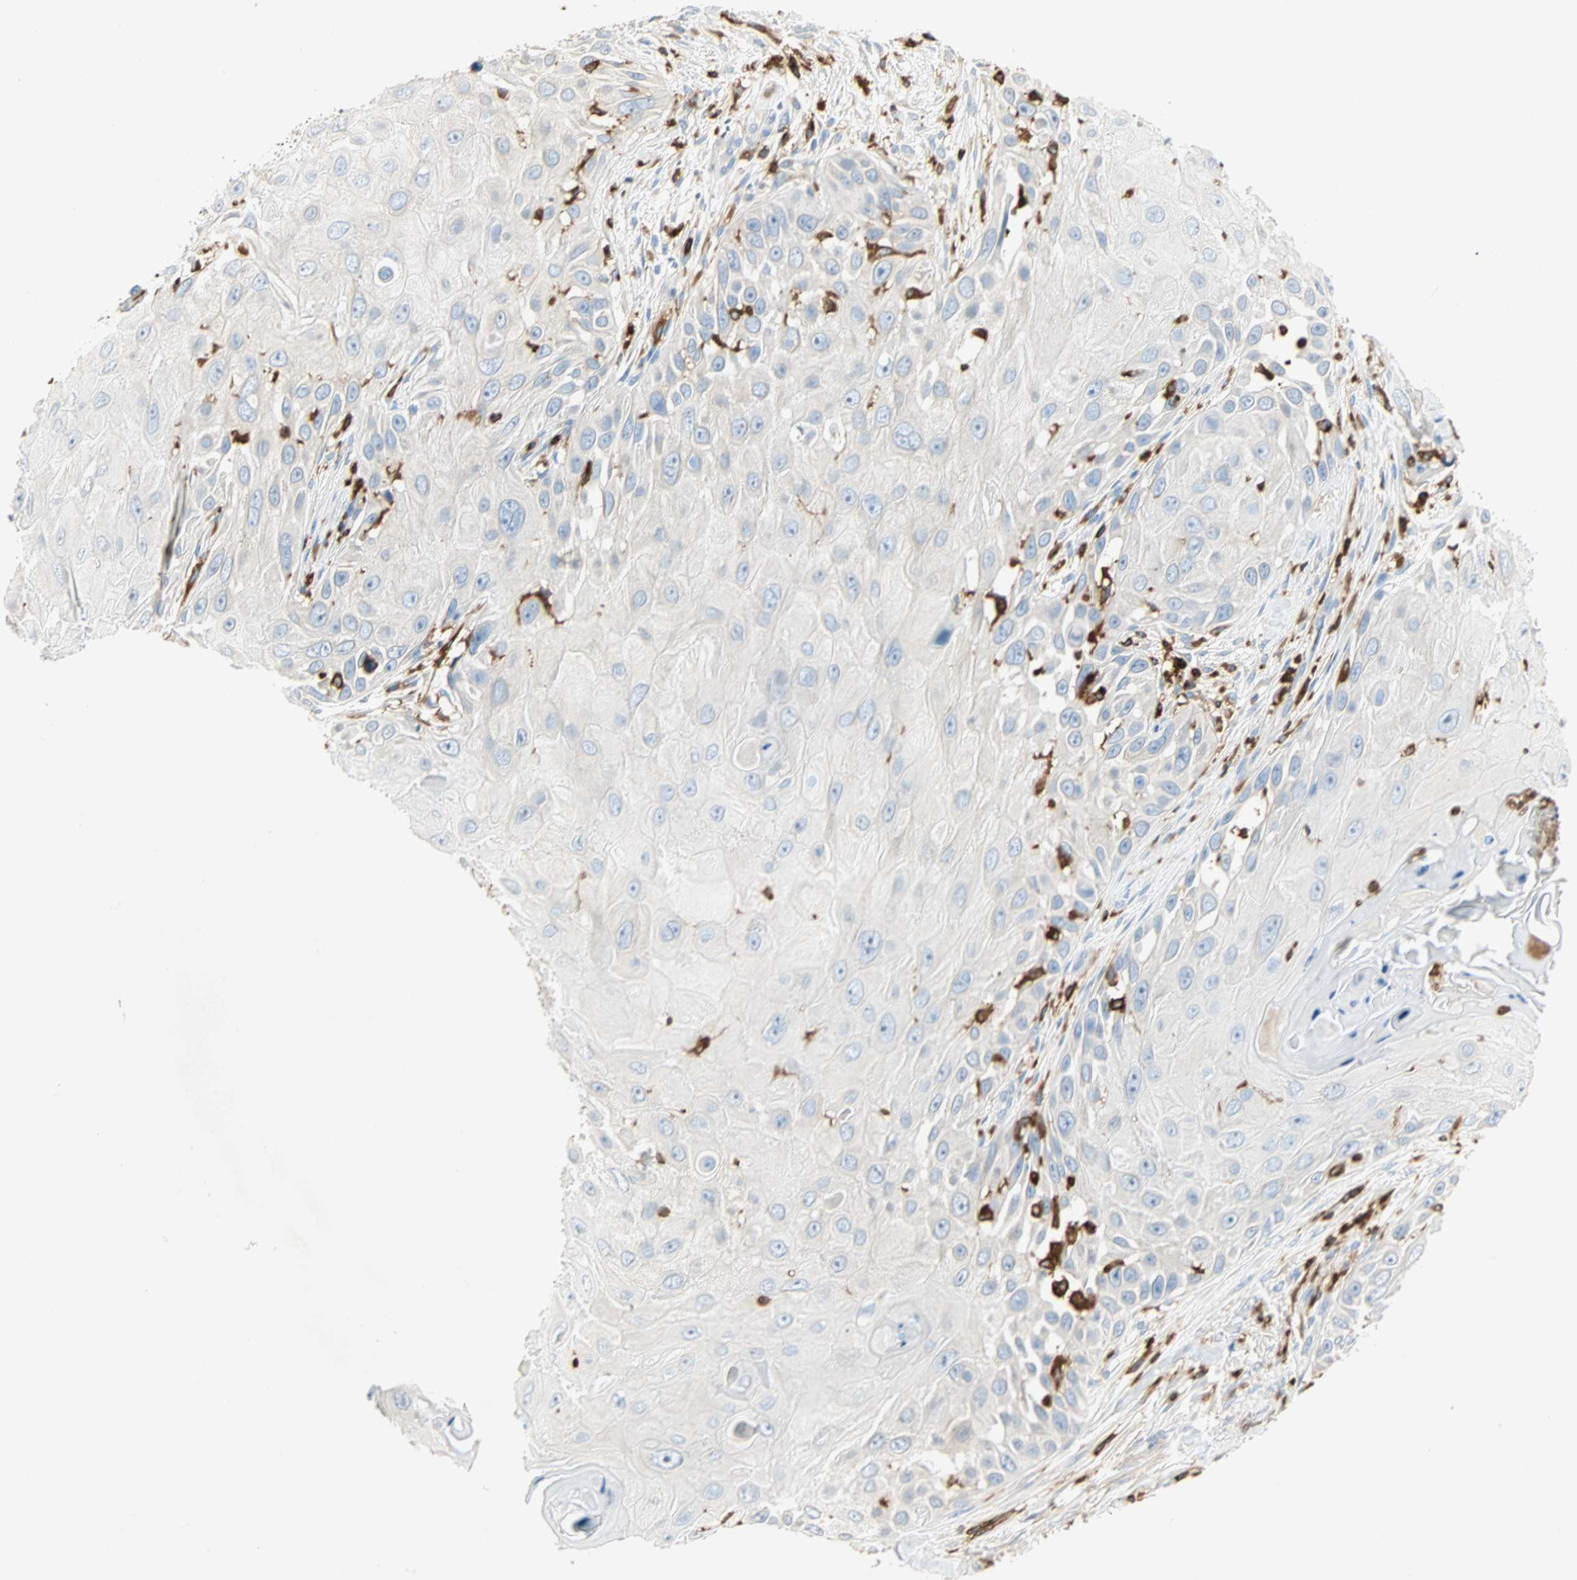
{"staining": {"intensity": "negative", "quantity": "none", "location": "none"}, "tissue": "skin cancer", "cell_type": "Tumor cells", "image_type": "cancer", "snomed": [{"axis": "morphology", "description": "Squamous cell carcinoma, NOS"}, {"axis": "topography", "description": "Skin"}], "caption": "IHC of human skin cancer reveals no positivity in tumor cells. (DAB (3,3'-diaminobenzidine) immunohistochemistry visualized using brightfield microscopy, high magnification).", "gene": "FMNL1", "patient": {"sex": "female", "age": 44}}